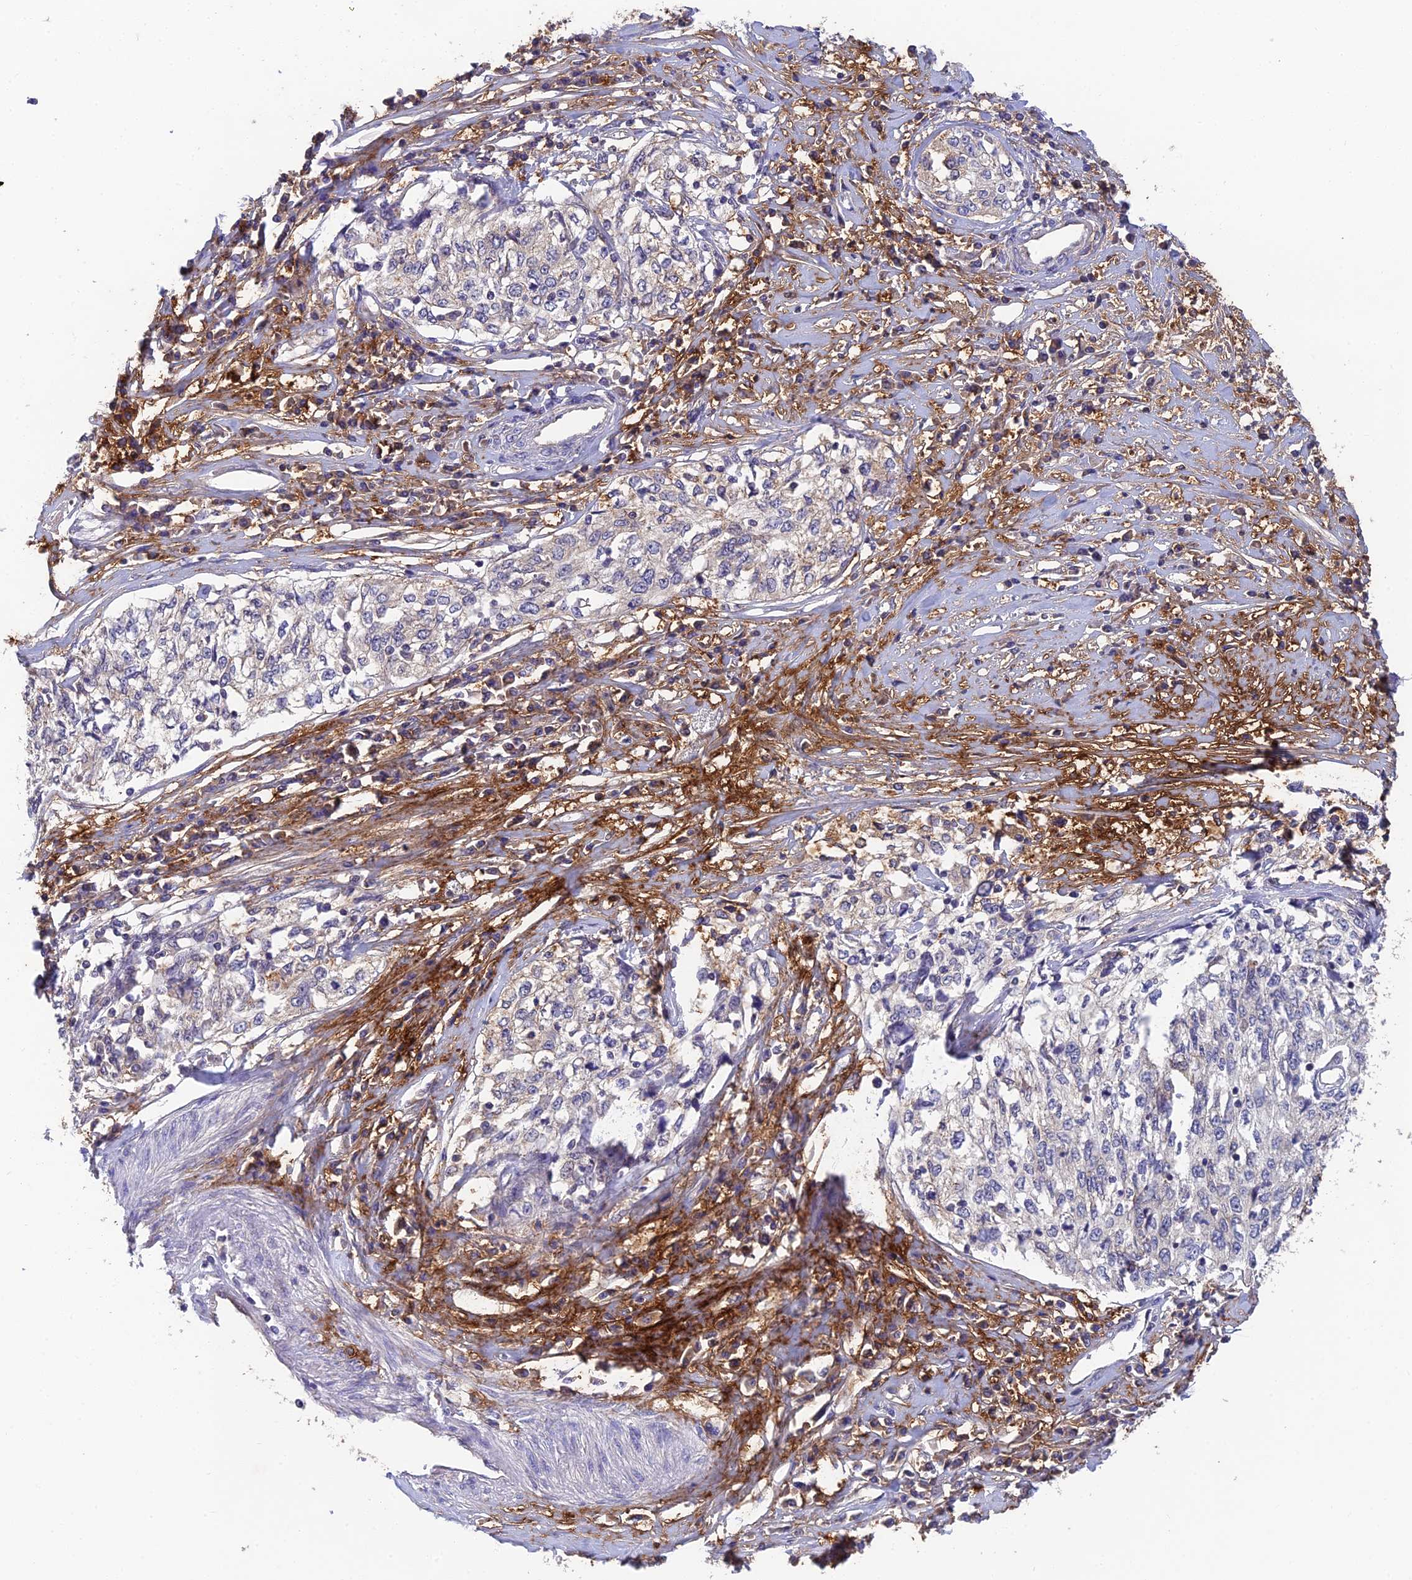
{"staining": {"intensity": "negative", "quantity": "none", "location": "none"}, "tissue": "cervical cancer", "cell_type": "Tumor cells", "image_type": "cancer", "snomed": [{"axis": "morphology", "description": "Squamous cell carcinoma, NOS"}, {"axis": "topography", "description": "Cervix"}], "caption": "A high-resolution micrograph shows immunohistochemistry staining of cervical cancer (squamous cell carcinoma), which shows no significant staining in tumor cells. The staining is performed using DAB (3,3'-diaminobenzidine) brown chromogen with nuclei counter-stained in using hematoxylin.", "gene": "ADAMTS13", "patient": {"sex": "female", "age": 57}}